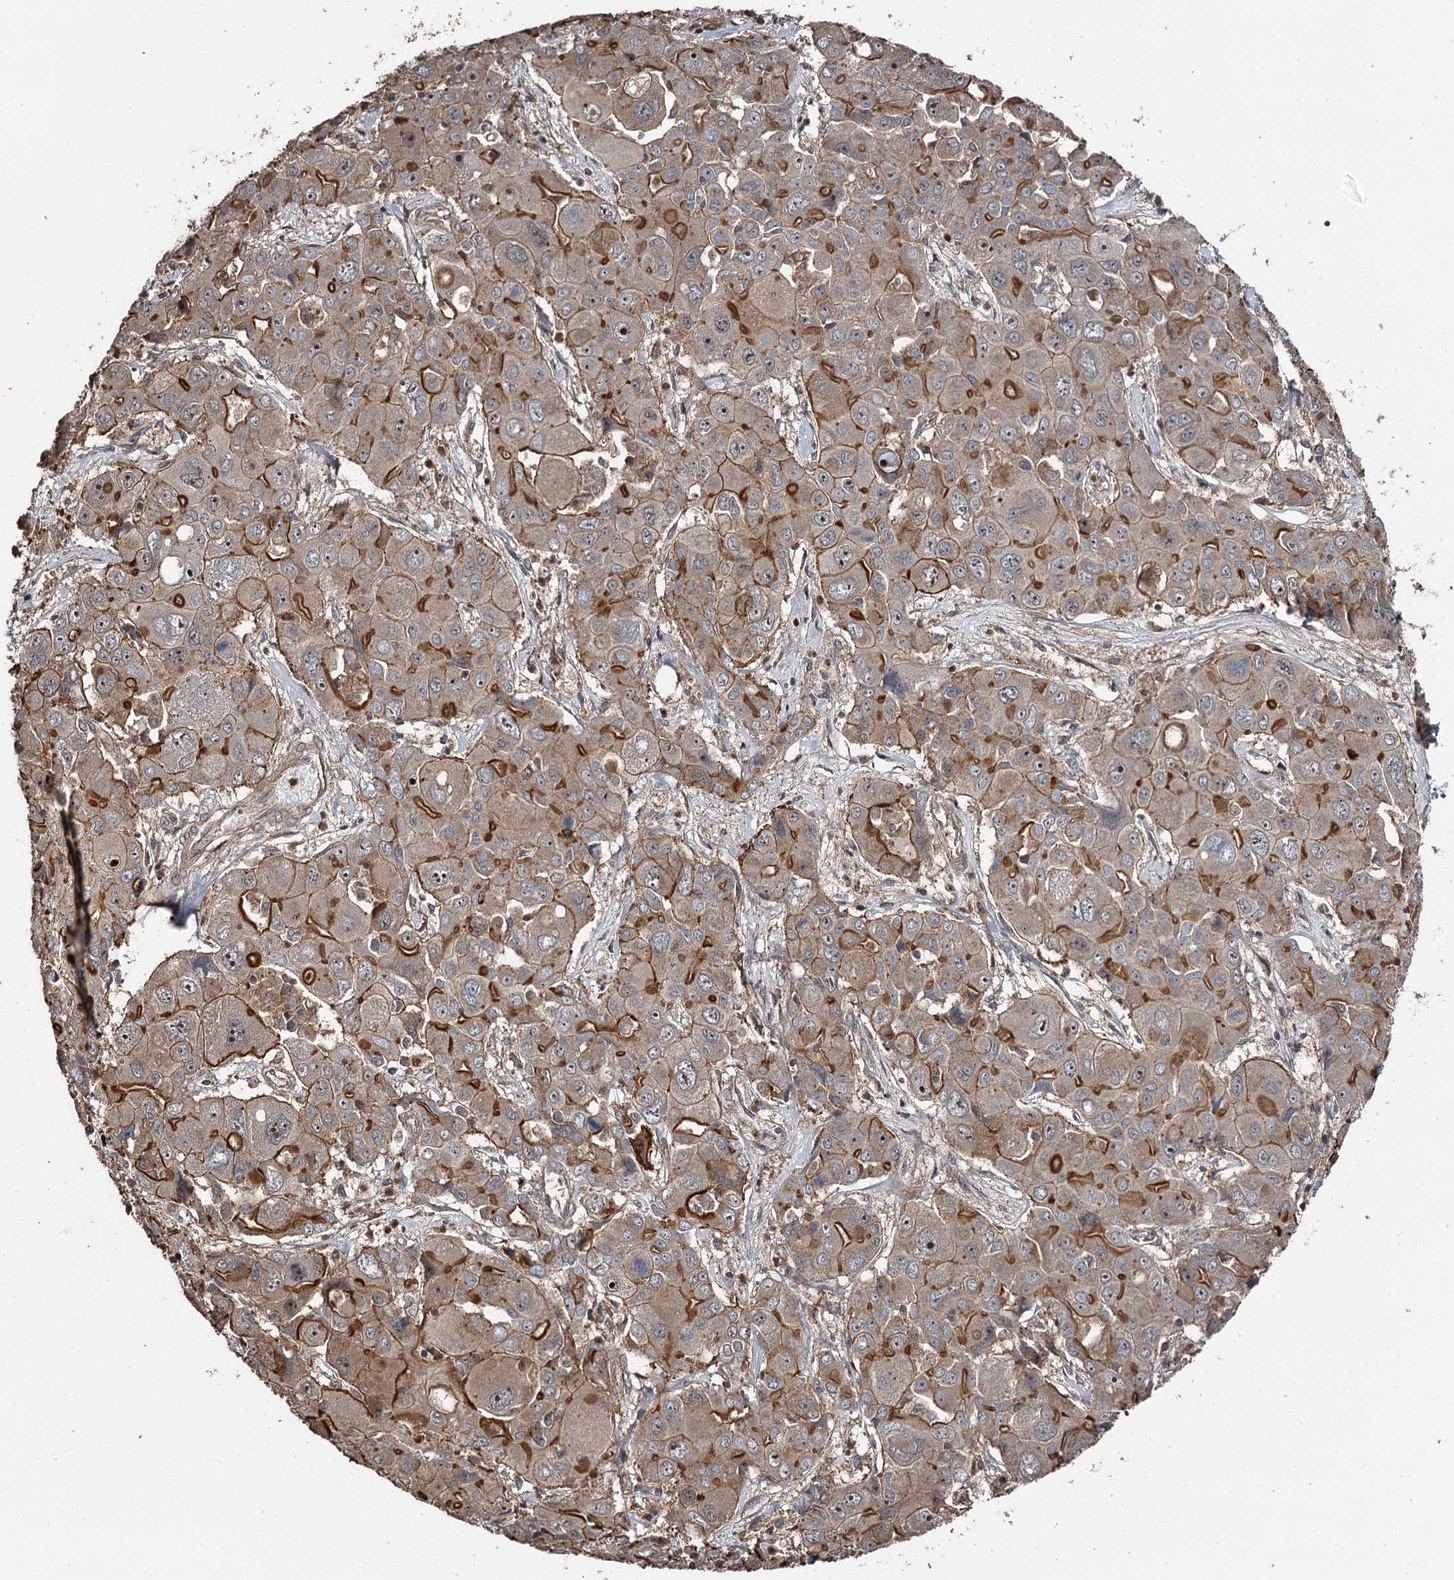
{"staining": {"intensity": "strong", "quantity": "25%-75%", "location": "cytoplasmic/membranous"}, "tissue": "liver cancer", "cell_type": "Tumor cells", "image_type": "cancer", "snomed": [{"axis": "morphology", "description": "Cholangiocarcinoma"}, {"axis": "topography", "description": "Liver"}], "caption": "Brown immunohistochemical staining in liver cholangiocarcinoma shows strong cytoplasmic/membranous staining in approximately 25%-75% of tumor cells. The staining was performed using DAB to visualize the protein expression in brown, while the nuclei were stained in blue with hematoxylin (Magnification: 20x).", "gene": "RAB21", "patient": {"sex": "male", "age": 67}}